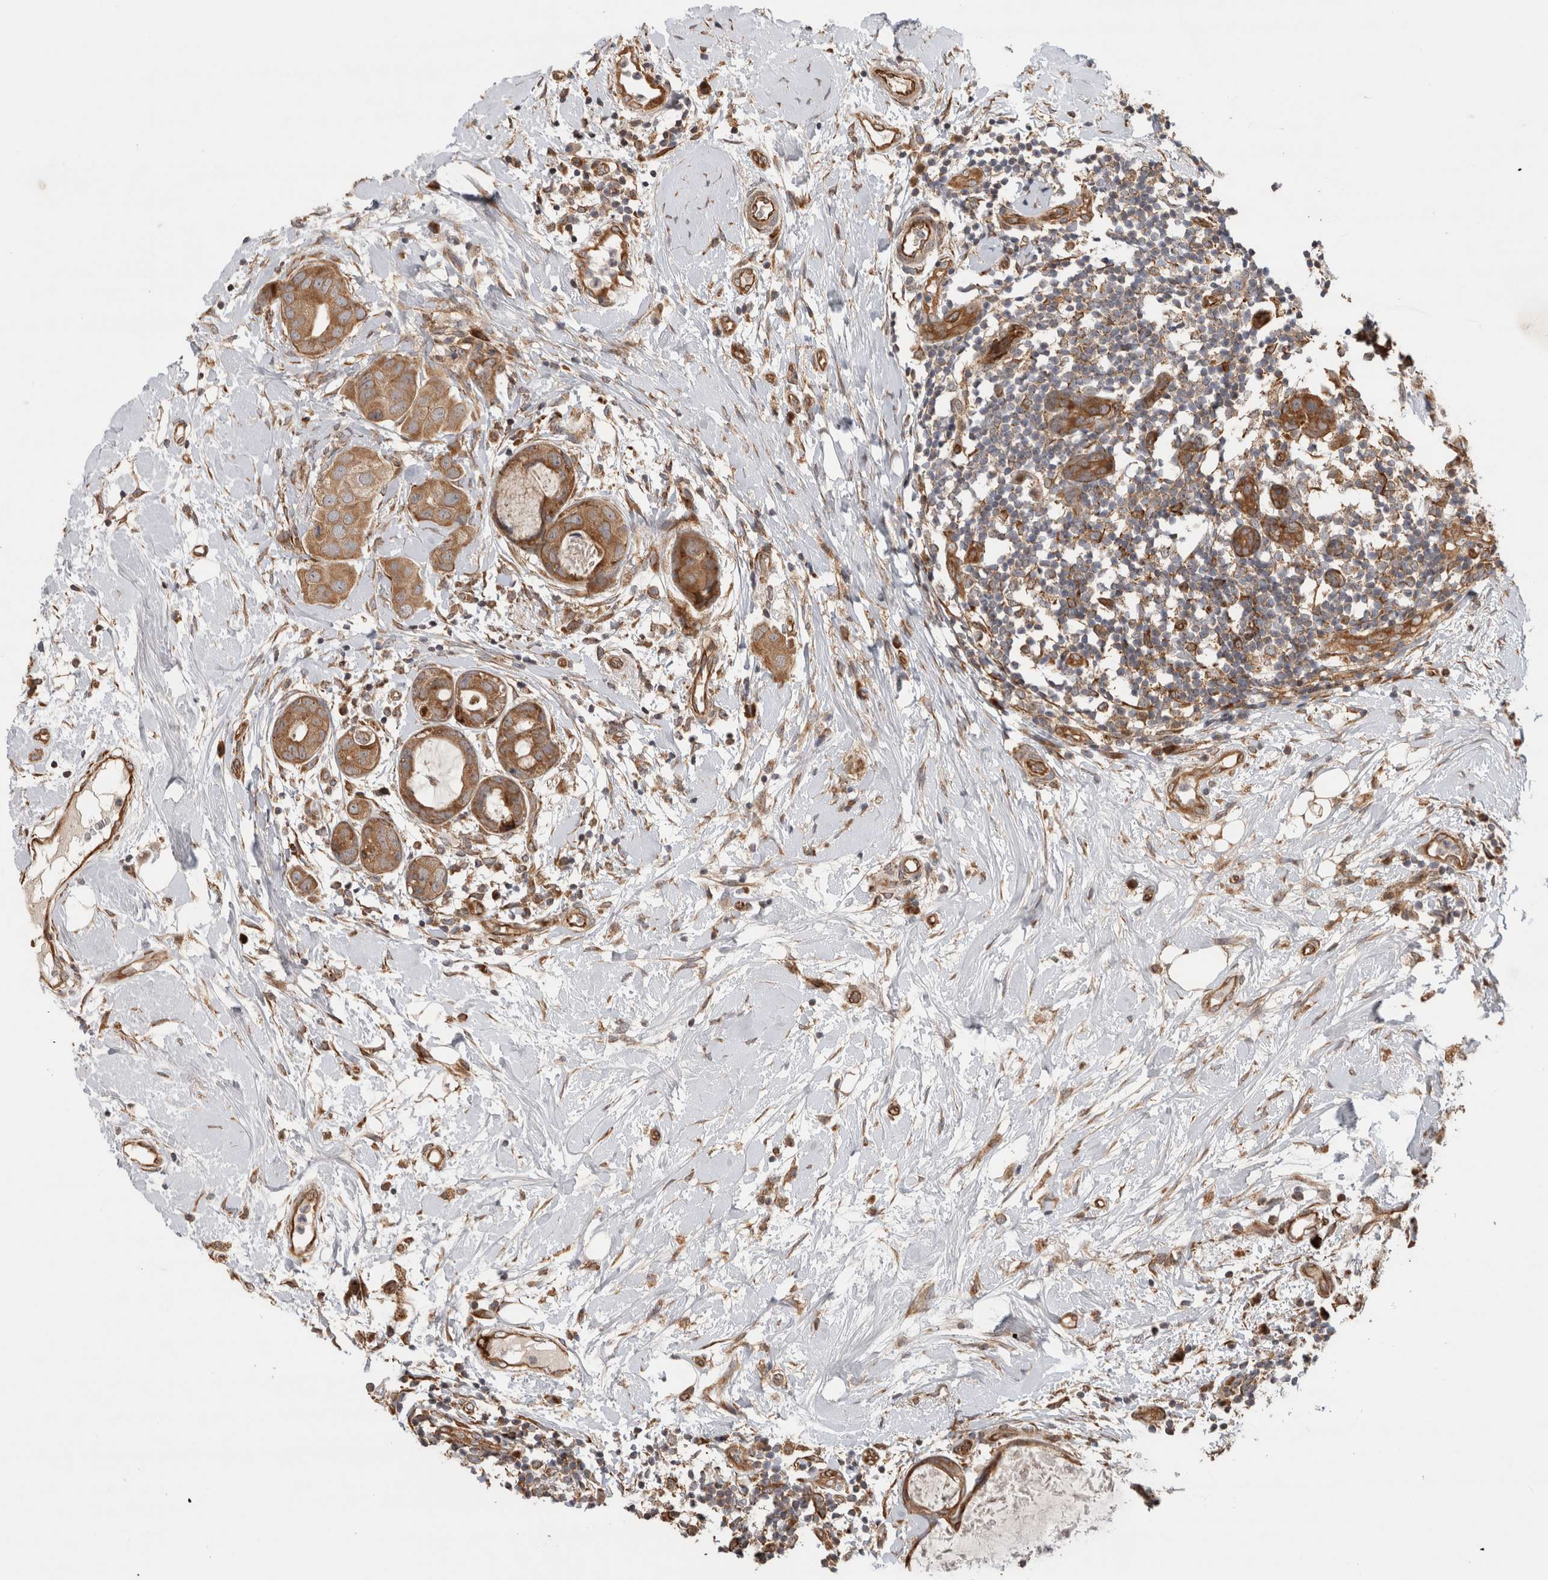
{"staining": {"intensity": "moderate", "quantity": ">75%", "location": "cytoplasmic/membranous"}, "tissue": "breast cancer", "cell_type": "Tumor cells", "image_type": "cancer", "snomed": [{"axis": "morphology", "description": "Duct carcinoma"}, {"axis": "topography", "description": "Breast"}], "caption": "Moderate cytoplasmic/membranous protein staining is appreciated in about >75% of tumor cells in breast intraductal carcinoma.", "gene": "TUBD1", "patient": {"sex": "female", "age": 40}}